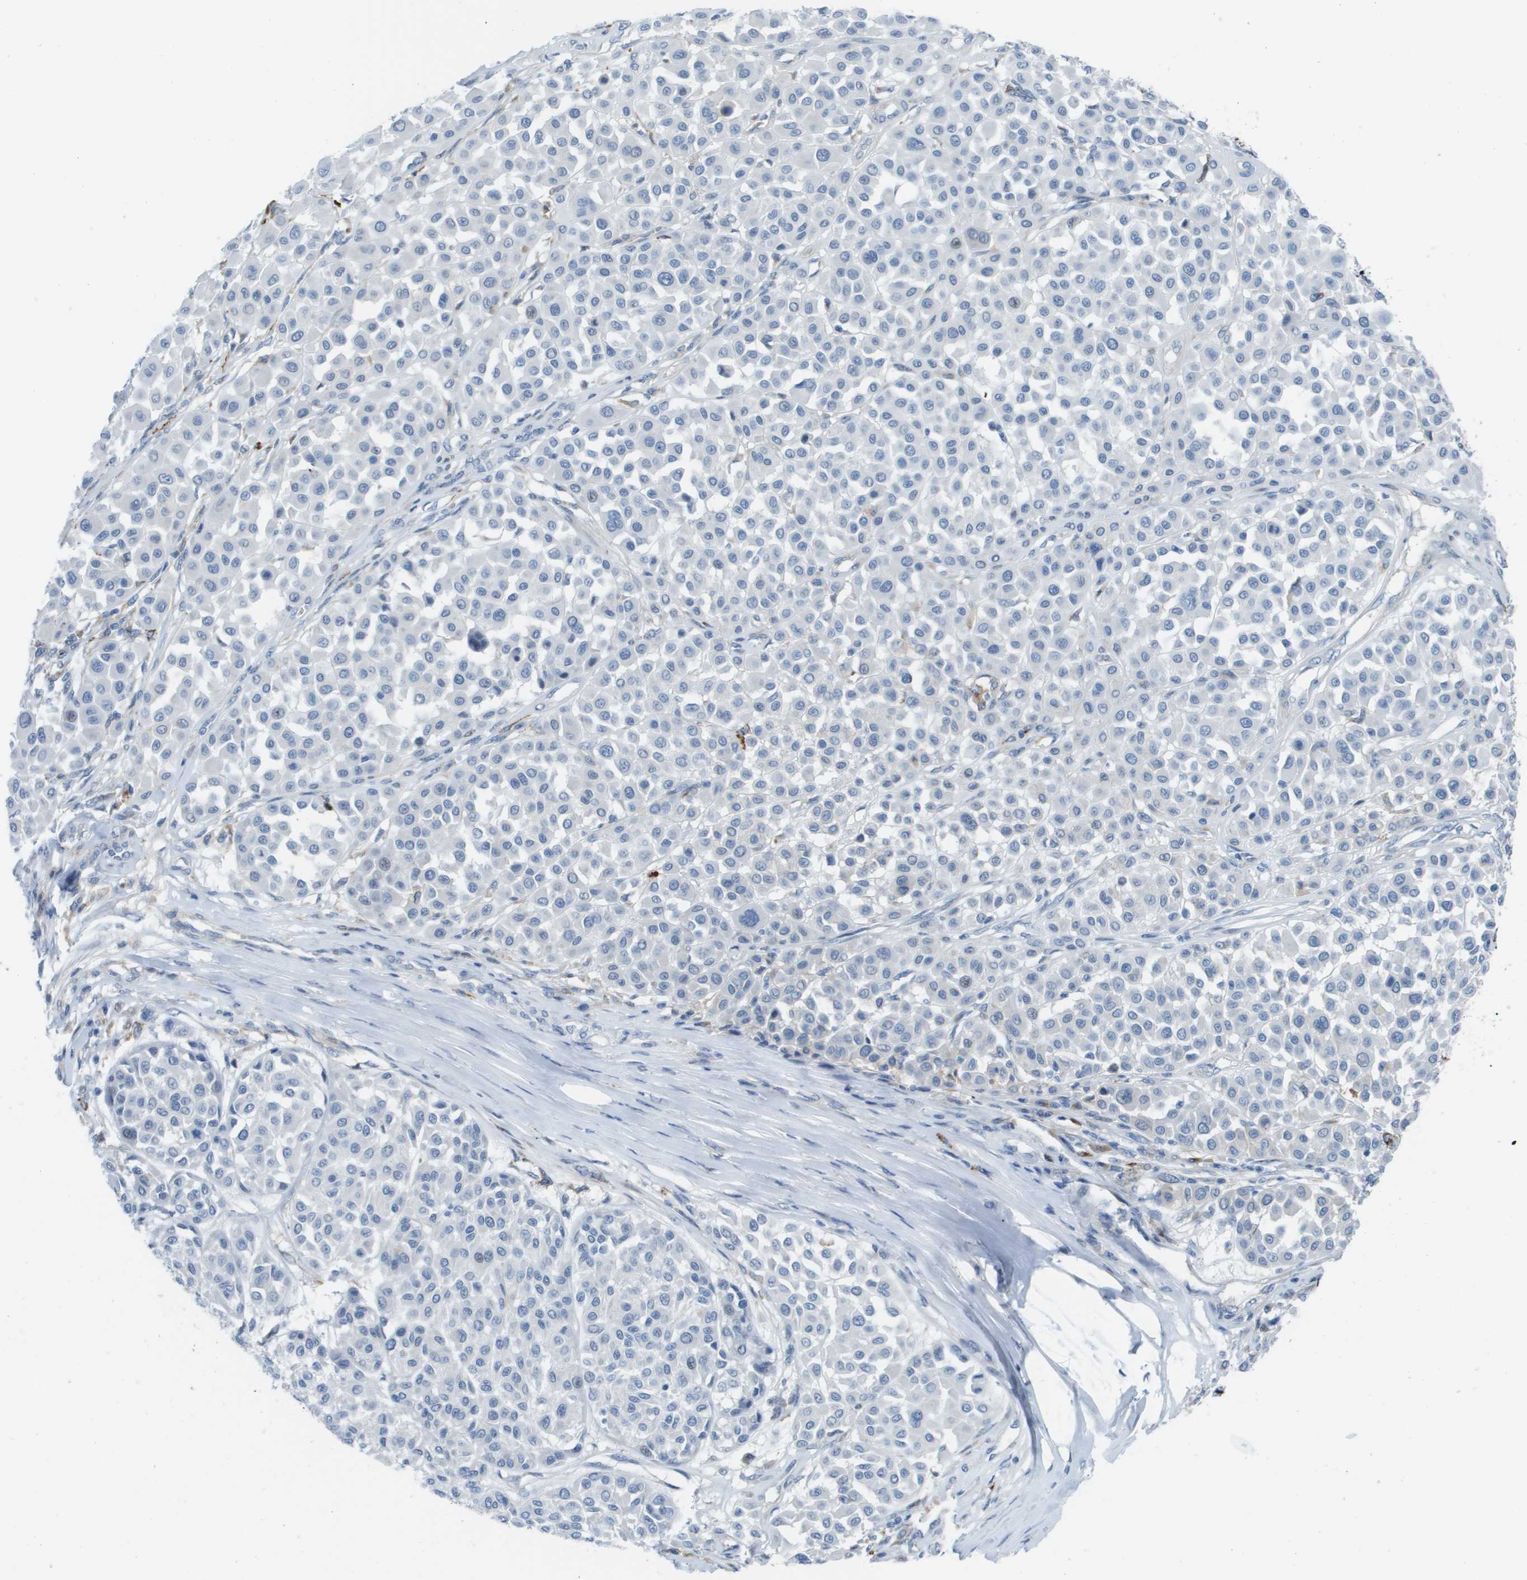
{"staining": {"intensity": "negative", "quantity": "none", "location": "none"}, "tissue": "melanoma", "cell_type": "Tumor cells", "image_type": "cancer", "snomed": [{"axis": "morphology", "description": "Malignant melanoma, Metastatic site"}, {"axis": "topography", "description": "Soft tissue"}], "caption": "Melanoma was stained to show a protein in brown. There is no significant staining in tumor cells.", "gene": "ZBTB43", "patient": {"sex": "male", "age": 41}}